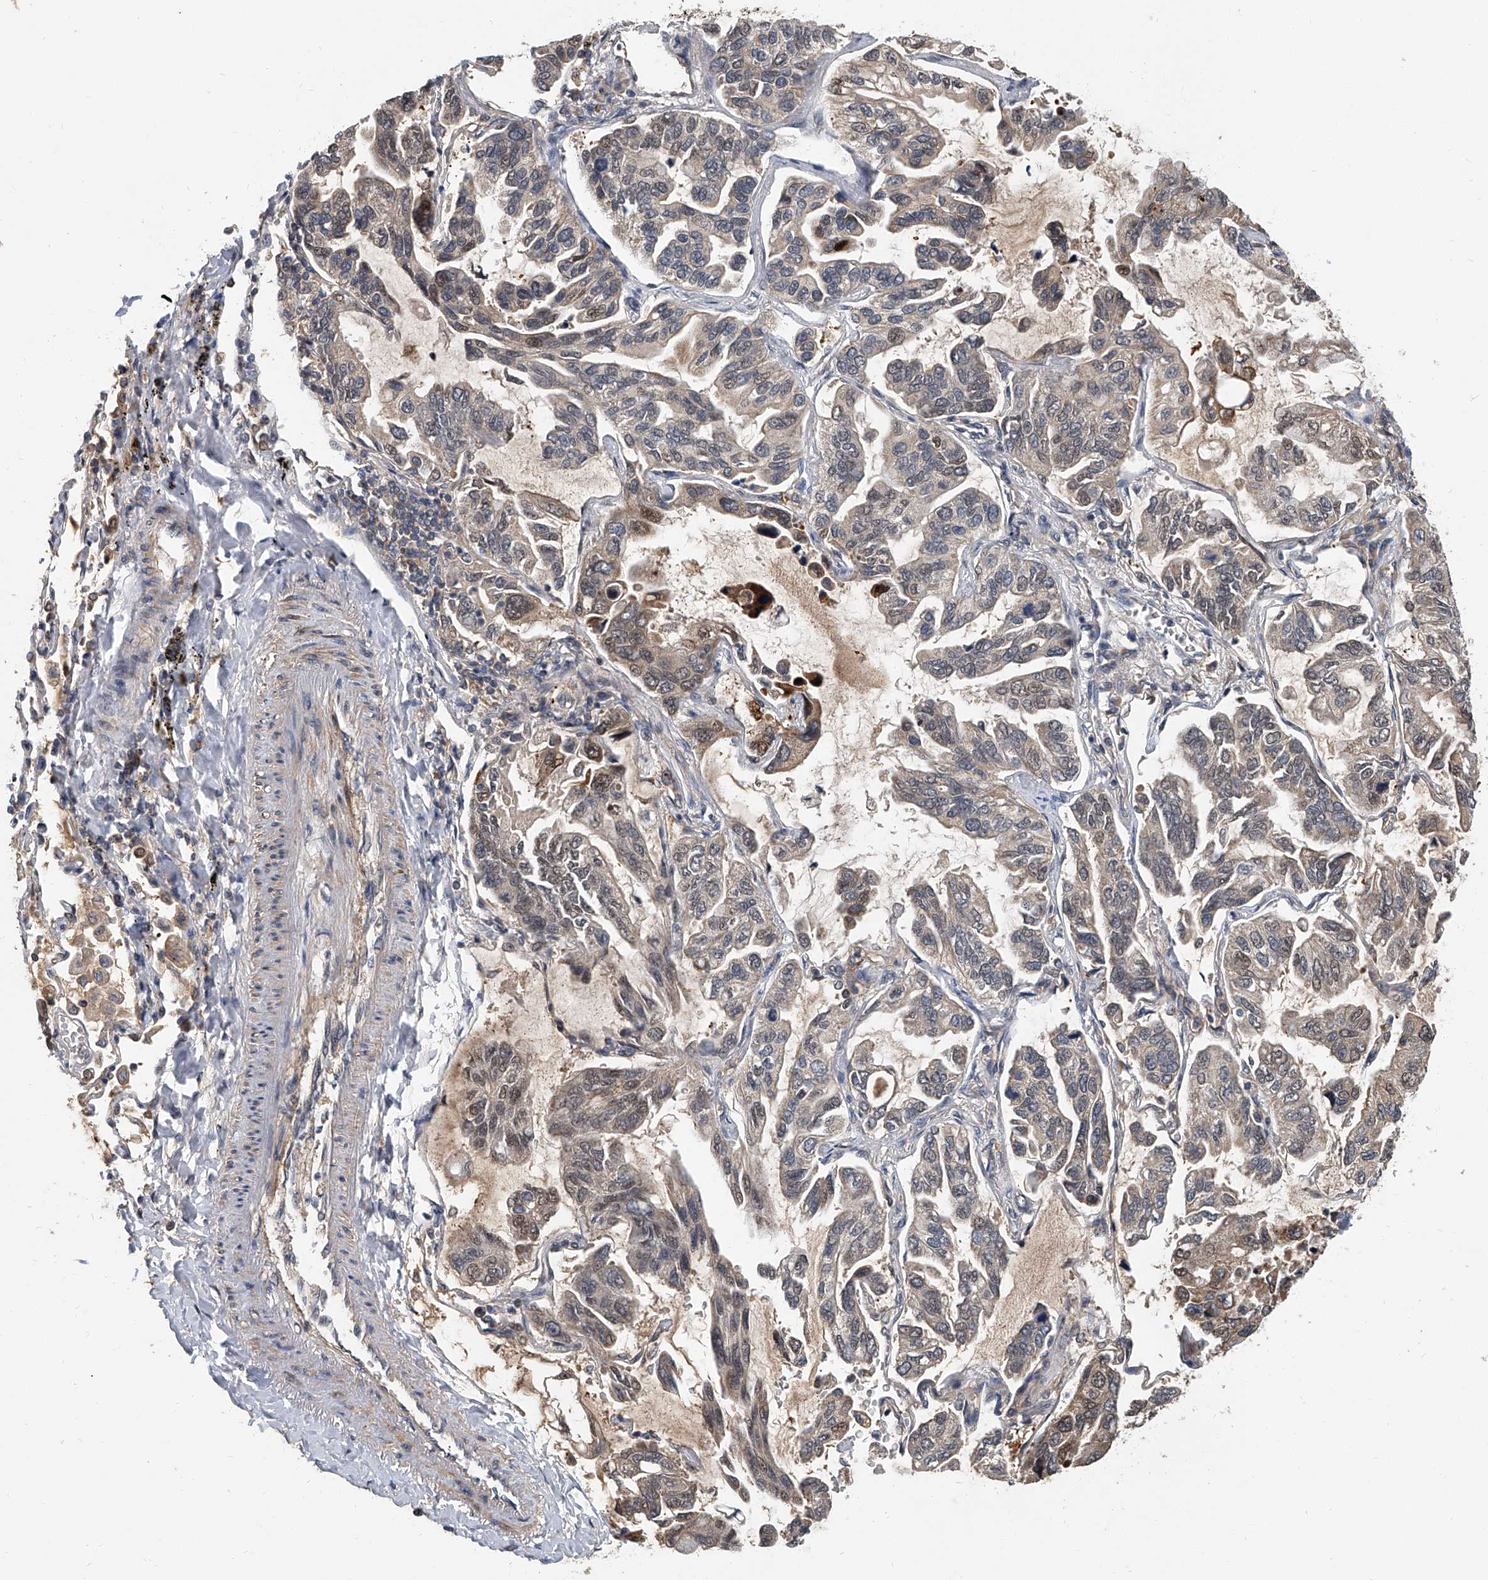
{"staining": {"intensity": "weak", "quantity": "25%-75%", "location": "cytoplasmic/membranous,nuclear"}, "tissue": "lung cancer", "cell_type": "Tumor cells", "image_type": "cancer", "snomed": [{"axis": "morphology", "description": "Adenocarcinoma, NOS"}, {"axis": "topography", "description": "Lung"}], "caption": "Immunohistochemistry (IHC) (DAB) staining of lung adenocarcinoma displays weak cytoplasmic/membranous and nuclear protein expression in approximately 25%-75% of tumor cells.", "gene": "CD200", "patient": {"sex": "male", "age": 64}}